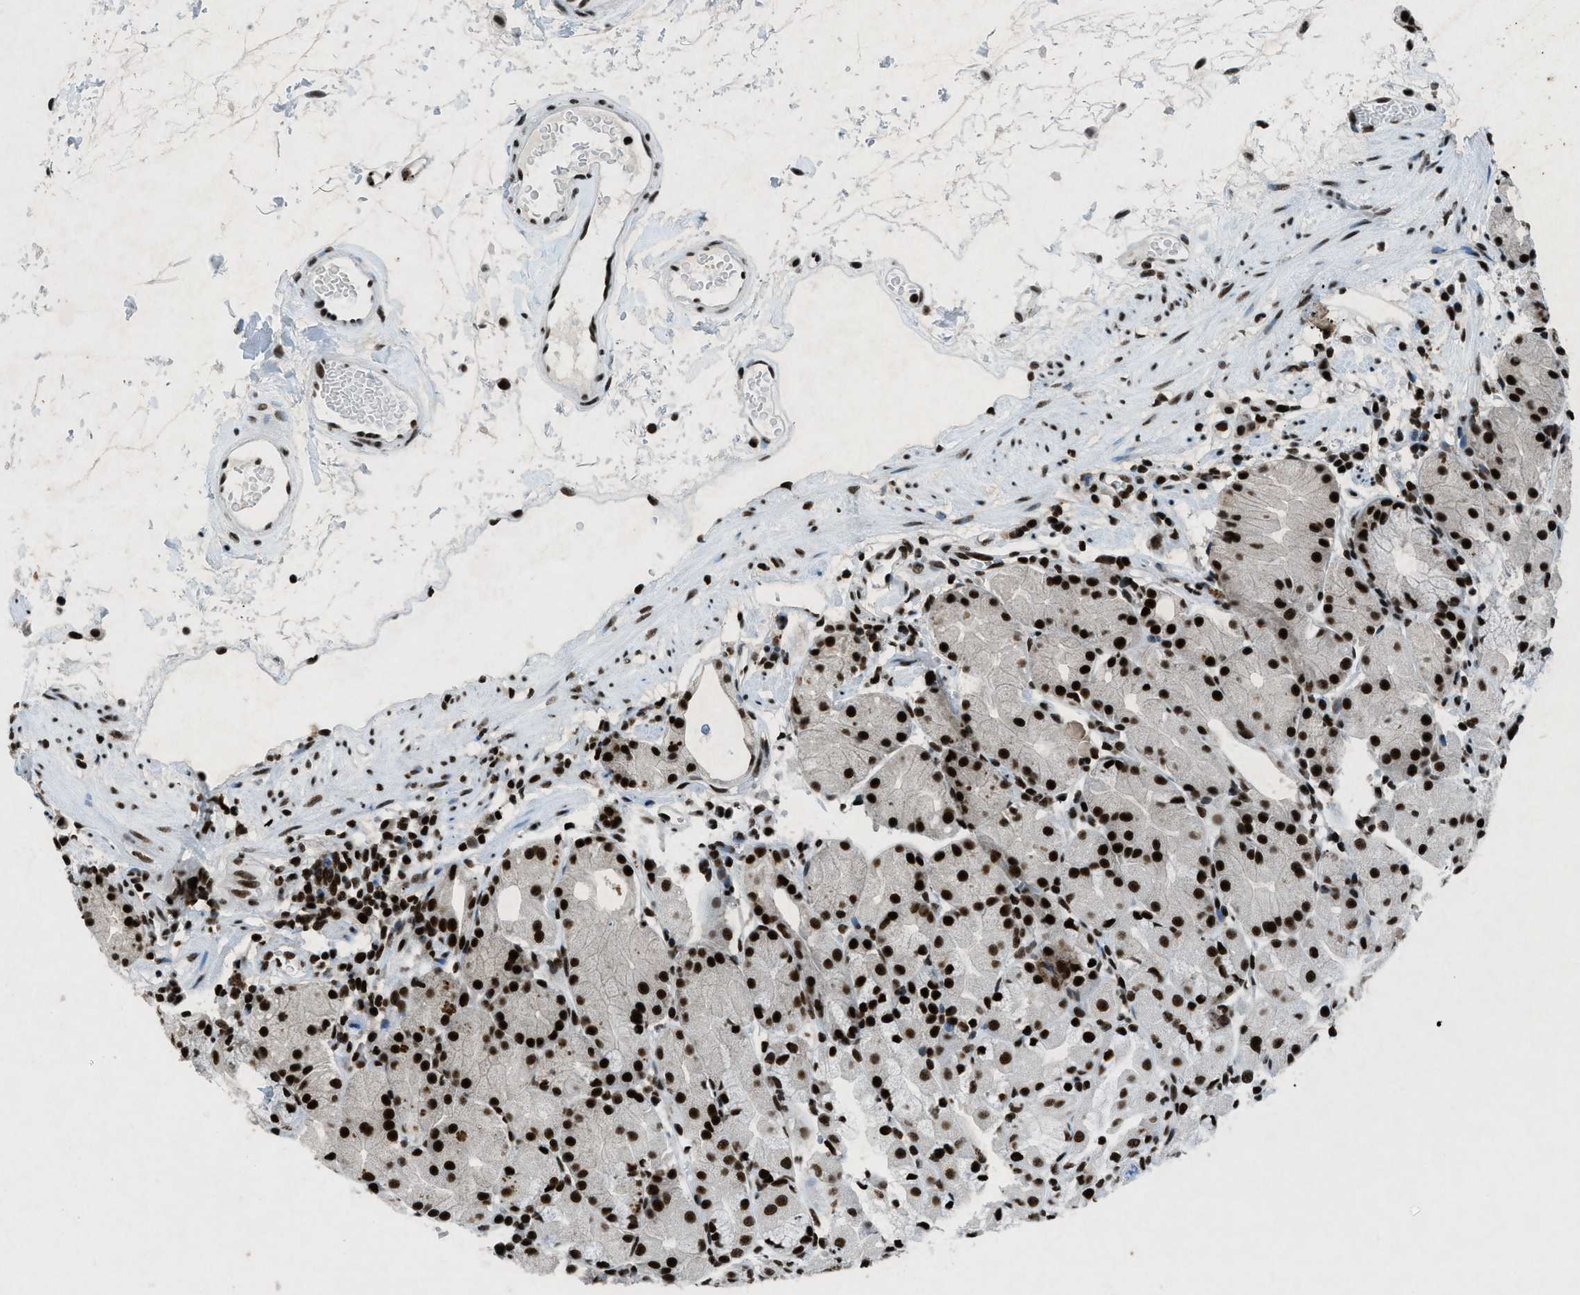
{"staining": {"intensity": "strong", "quantity": ">75%", "location": "nuclear"}, "tissue": "stomach", "cell_type": "Glandular cells", "image_type": "normal", "snomed": [{"axis": "morphology", "description": "Normal tissue, NOS"}, {"axis": "topography", "description": "Stomach"}, {"axis": "topography", "description": "Stomach, lower"}], "caption": "IHC histopathology image of benign stomach stained for a protein (brown), which reveals high levels of strong nuclear positivity in approximately >75% of glandular cells.", "gene": "NXF1", "patient": {"sex": "female", "age": 75}}